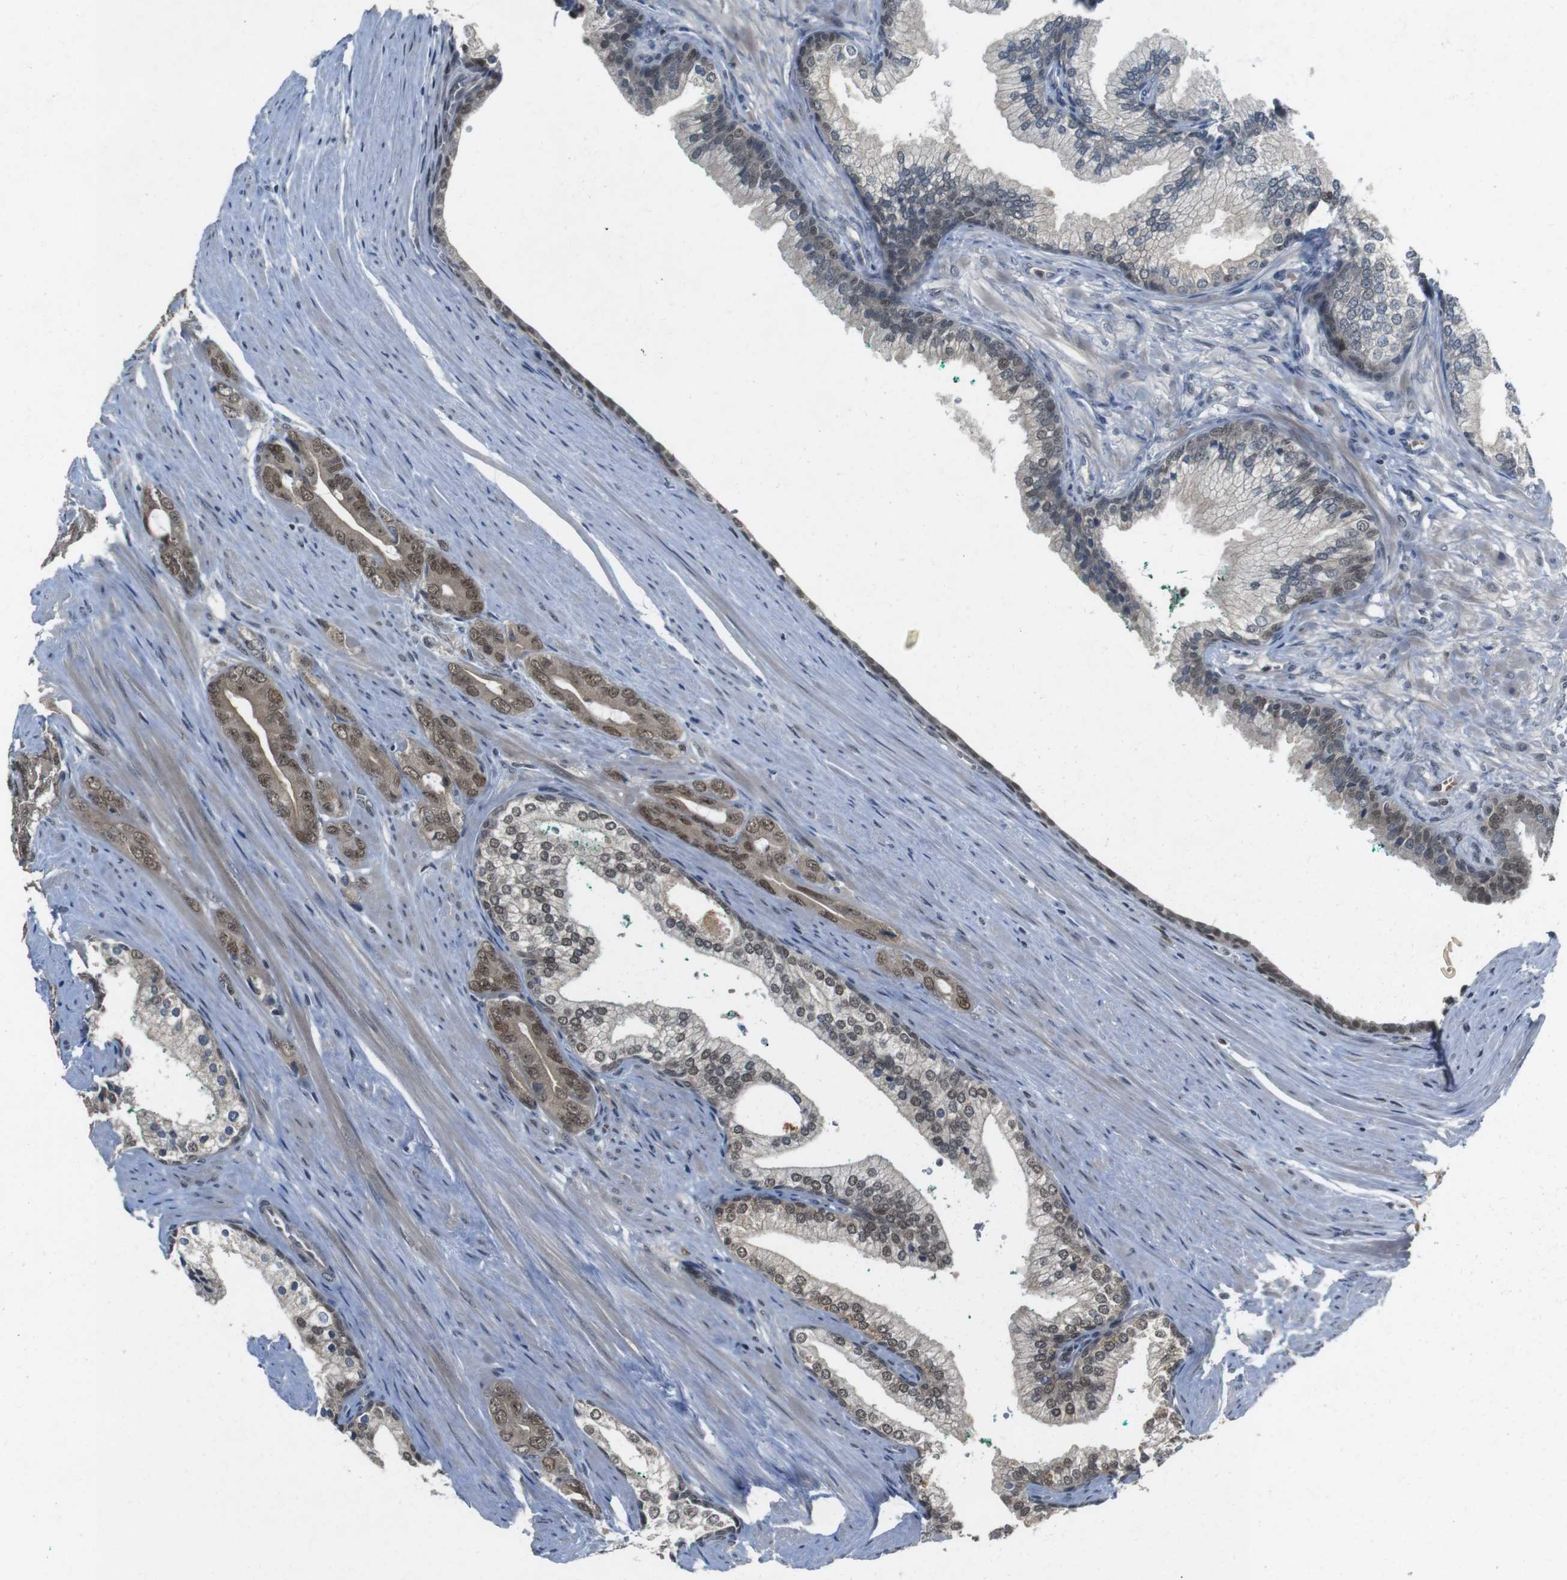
{"staining": {"intensity": "moderate", "quantity": ">75%", "location": "cytoplasmic/membranous,nuclear"}, "tissue": "prostate cancer", "cell_type": "Tumor cells", "image_type": "cancer", "snomed": [{"axis": "morphology", "description": "Adenocarcinoma, Low grade"}, {"axis": "topography", "description": "Prostate"}], "caption": "Prostate cancer (adenocarcinoma (low-grade)) stained with DAB (3,3'-diaminobenzidine) IHC demonstrates medium levels of moderate cytoplasmic/membranous and nuclear staining in approximately >75% of tumor cells.", "gene": "MAPKAPK5", "patient": {"sex": "male", "age": 63}}